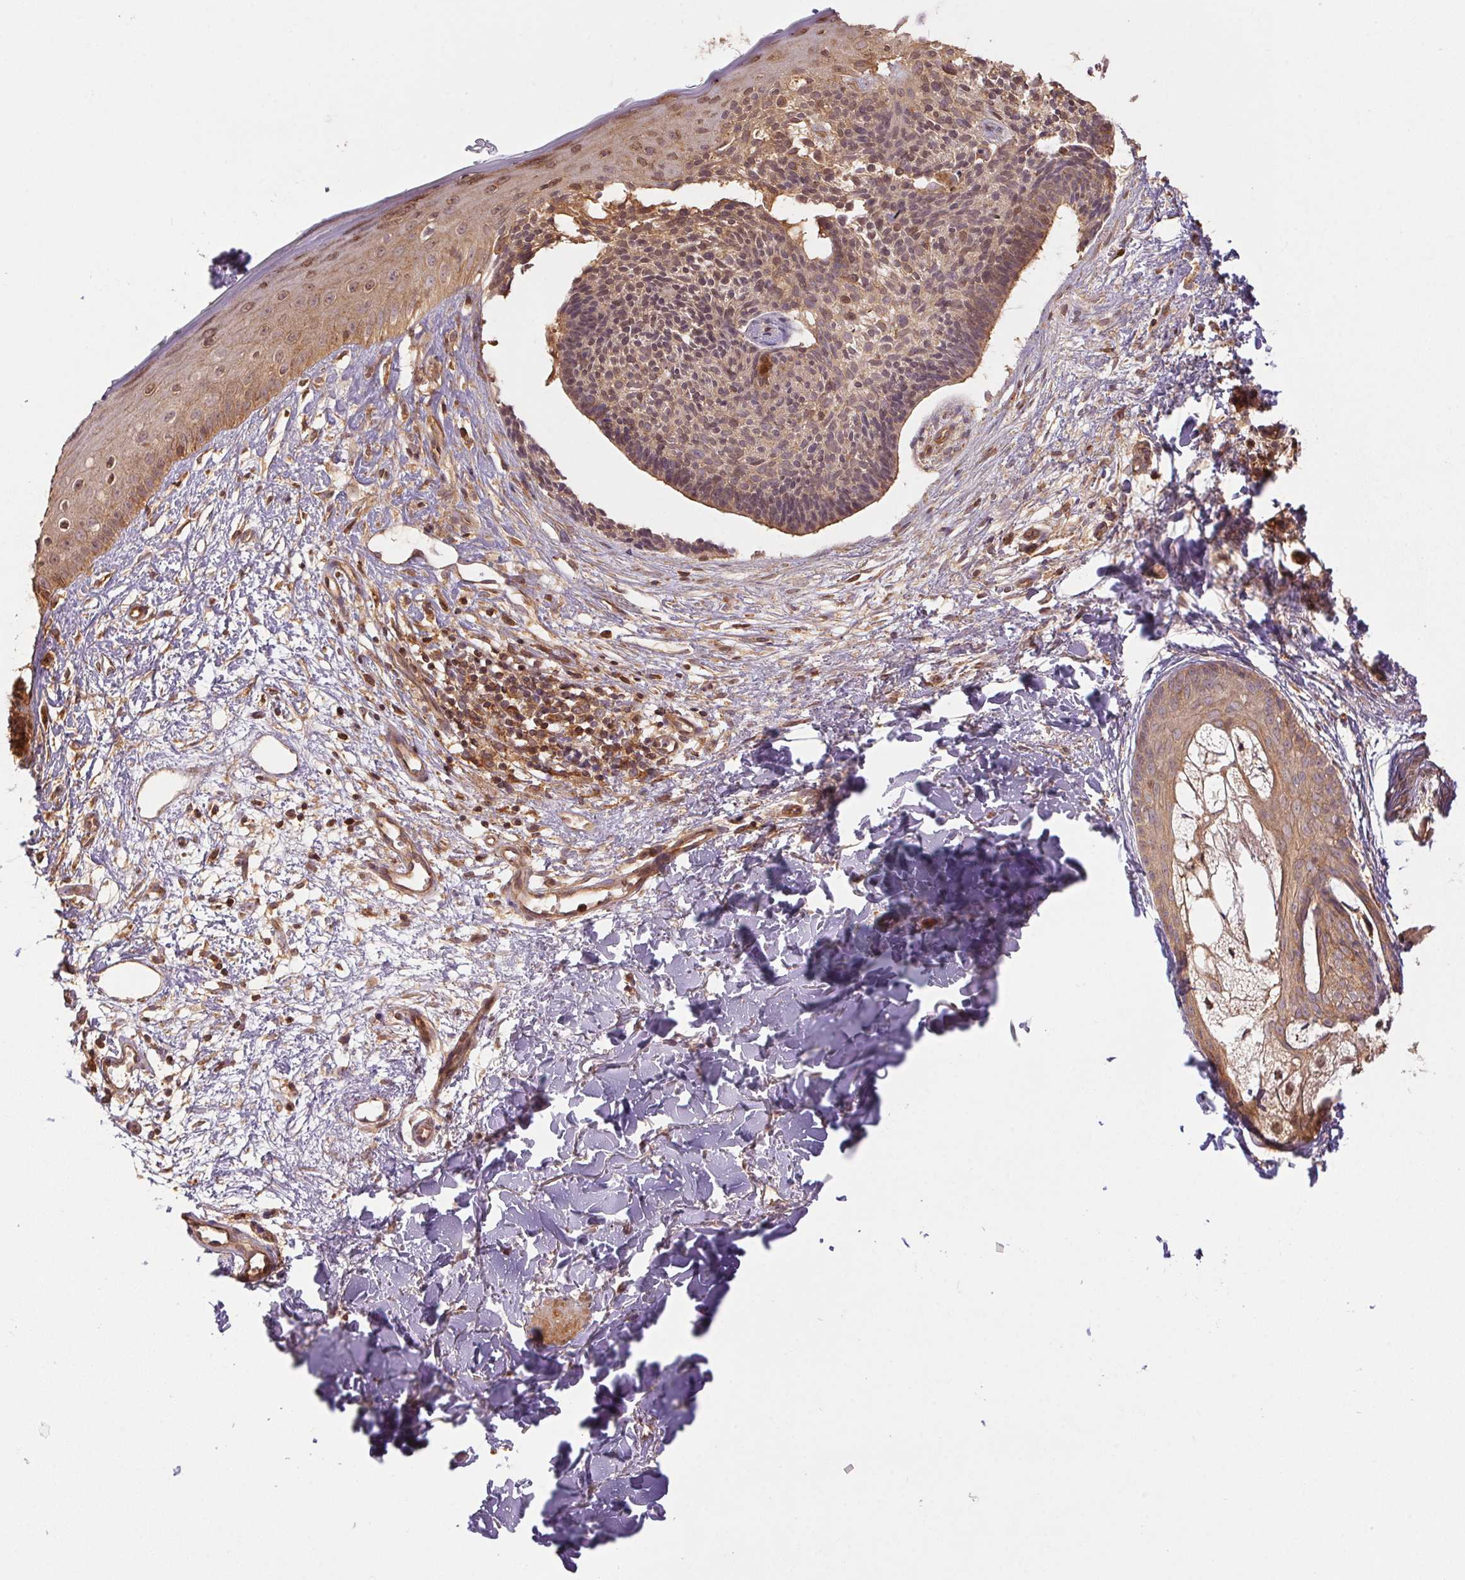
{"staining": {"intensity": "moderate", "quantity": ">75%", "location": "cytoplasmic/membranous,nuclear"}, "tissue": "skin cancer", "cell_type": "Tumor cells", "image_type": "cancer", "snomed": [{"axis": "morphology", "description": "Basal cell carcinoma"}, {"axis": "topography", "description": "Skin"}], "caption": "An immunohistochemistry (IHC) micrograph of tumor tissue is shown. Protein staining in brown labels moderate cytoplasmic/membranous and nuclear positivity in skin basal cell carcinoma within tumor cells.", "gene": "TUBA3D", "patient": {"sex": "male", "age": 51}}